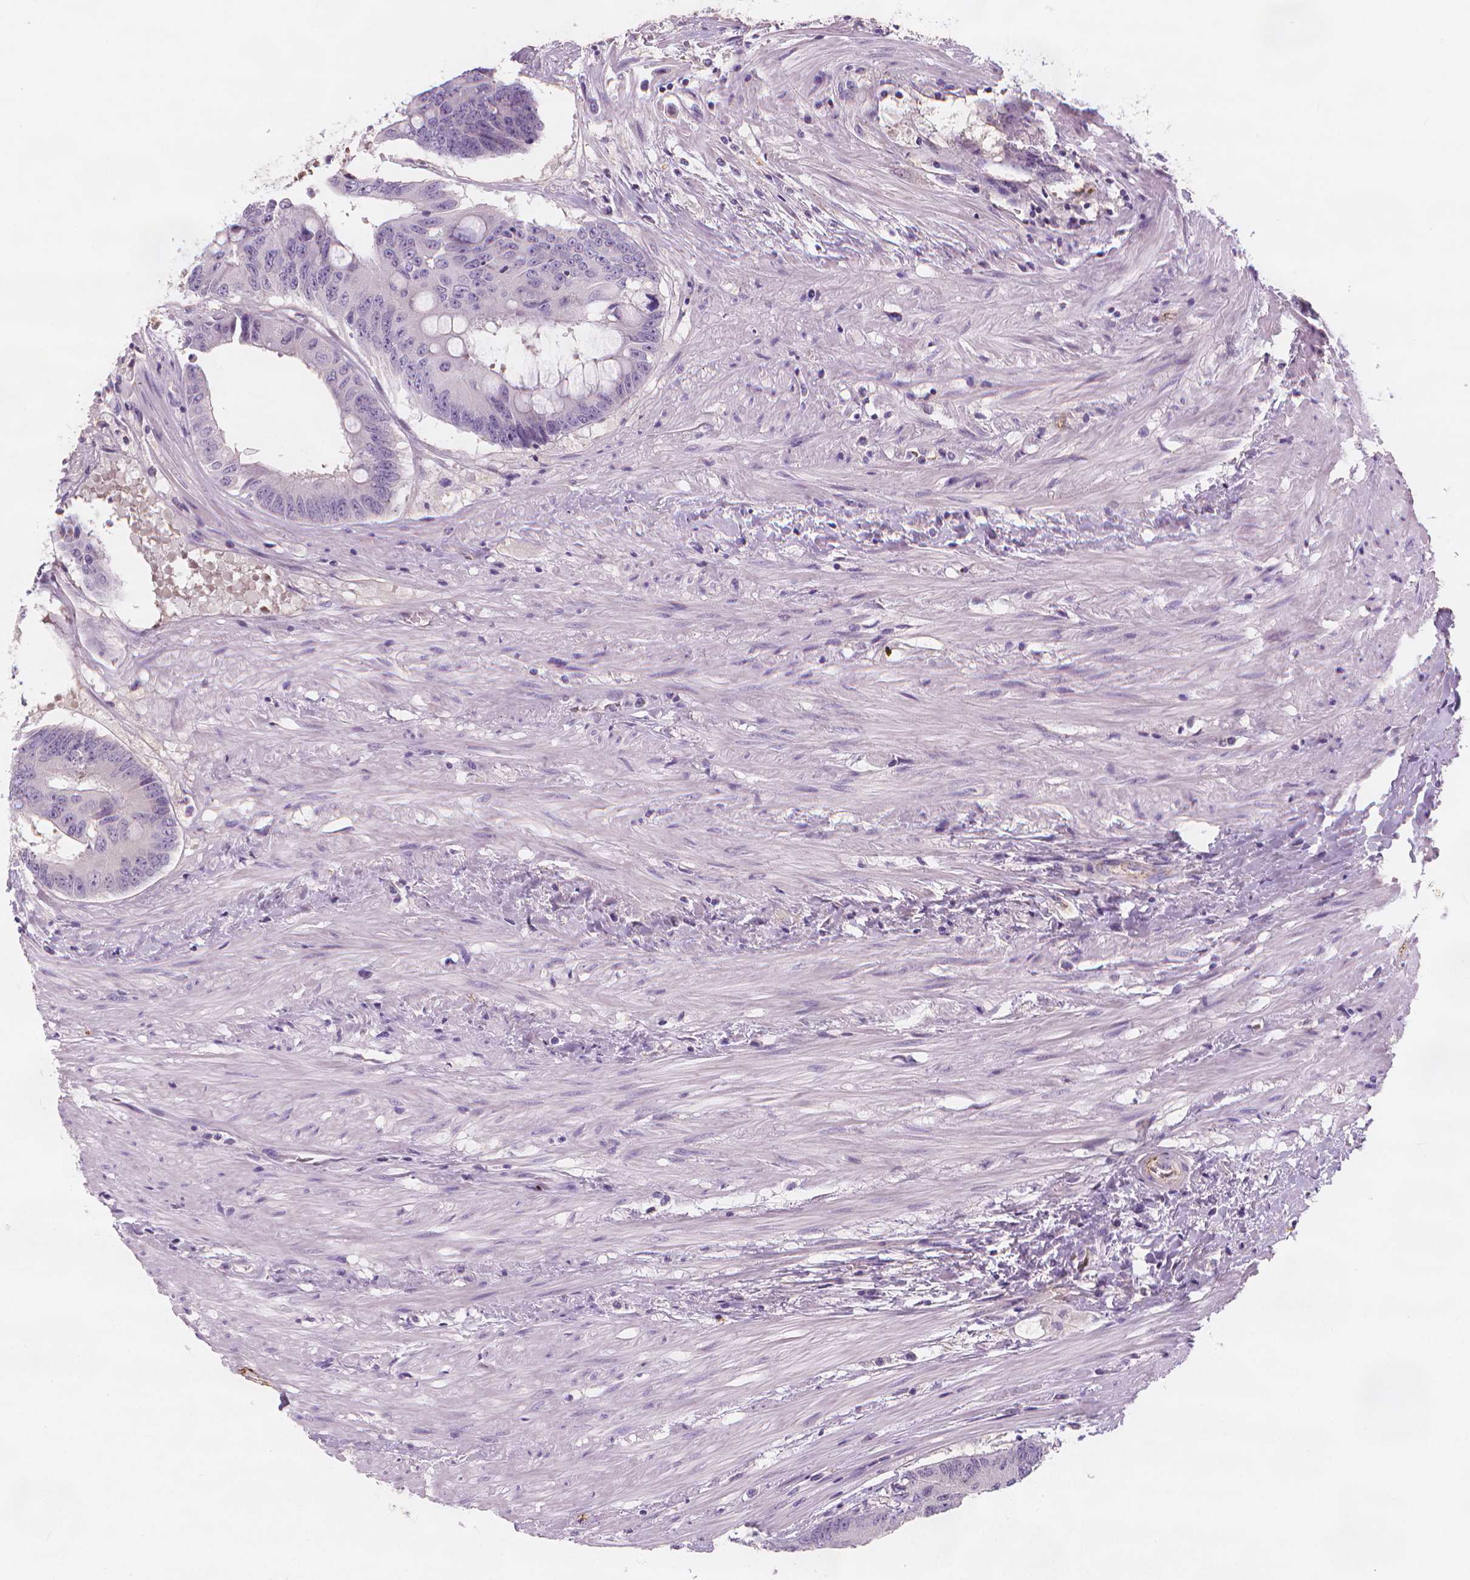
{"staining": {"intensity": "negative", "quantity": "none", "location": "none"}, "tissue": "colorectal cancer", "cell_type": "Tumor cells", "image_type": "cancer", "snomed": [{"axis": "morphology", "description": "Adenocarcinoma, NOS"}, {"axis": "topography", "description": "Rectum"}], "caption": "Image shows no protein expression in tumor cells of colorectal adenocarcinoma tissue.", "gene": "APOA4", "patient": {"sex": "male", "age": 59}}